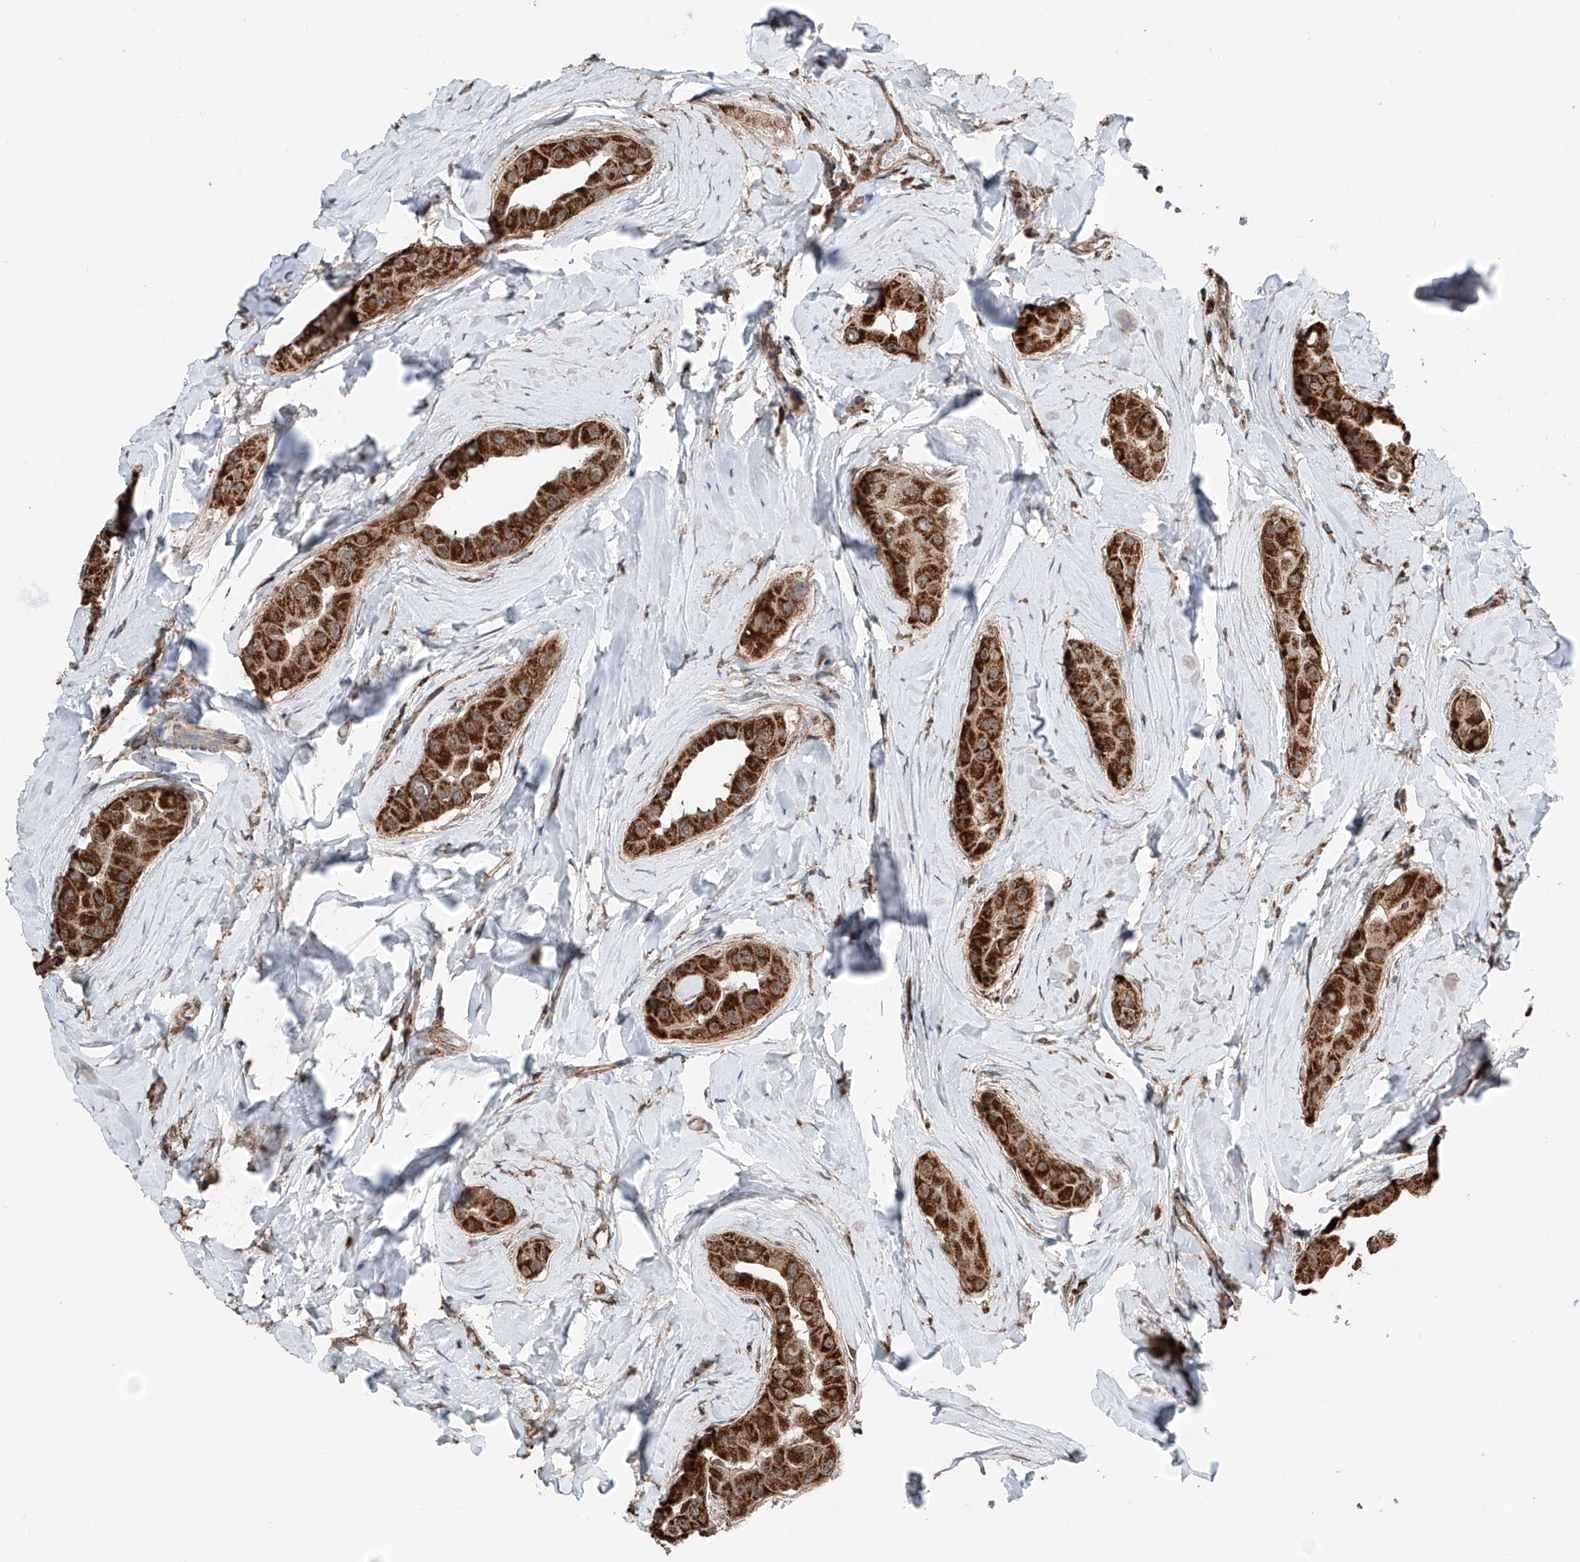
{"staining": {"intensity": "strong", "quantity": ">75%", "location": "cytoplasmic/membranous"}, "tissue": "thyroid cancer", "cell_type": "Tumor cells", "image_type": "cancer", "snomed": [{"axis": "morphology", "description": "Papillary adenocarcinoma, NOS"}, {"axis": "topography", "description": "Thyroid gland"}], "caption": "A high amount of strong cytoplasmic/membranous positivity is present in about >75% of tumor cells in papillary adenocarcinoma (thyroid) tissue. (DAB IHC, brown staining for protein, blue staining for nuclei).", "gene": "ZNF445", "patient": {"sex": "male", "age": 33}}